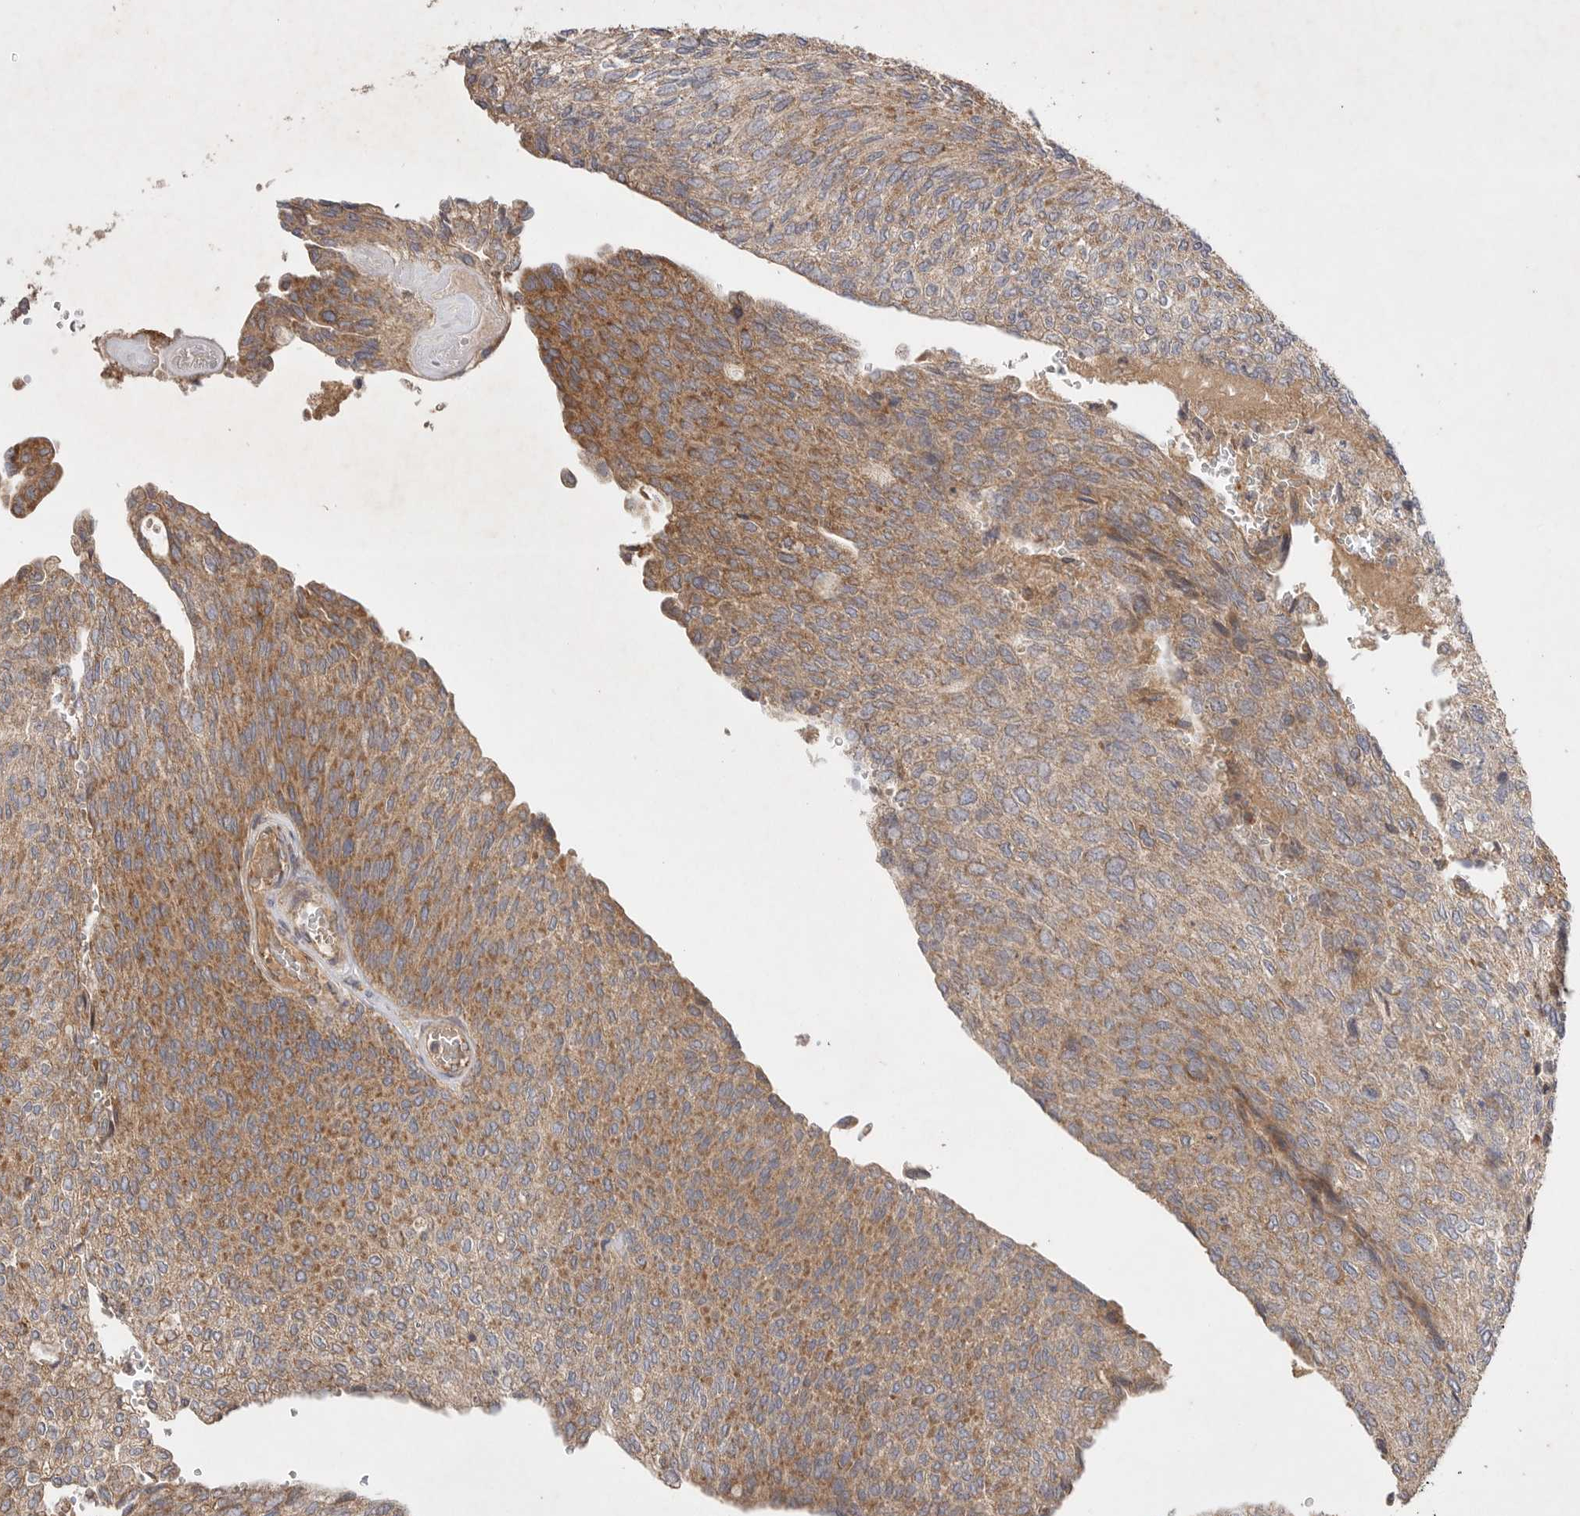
{"staining": {"intensity": "moderate", "quantity": ">75%", "location": "cytoplasmic/membranous"}, "tissue": "urothelial cancer", "cell_type": "Tumor cells", "image_type": "cancer", "snomed": [{"axis": "morphology", "description": "Urothelial carcinoma, Low grade"}, {"axis": "topography", "description": "Urinary bladder"}], "caption": "Low-grade urothelial carcinoma tissue displays moderate cytoplasmic/membranous positivity in approximately >75% of tumor cells", "gene": "KIF21B", "patient": {"sex": "female", "age": 79}}